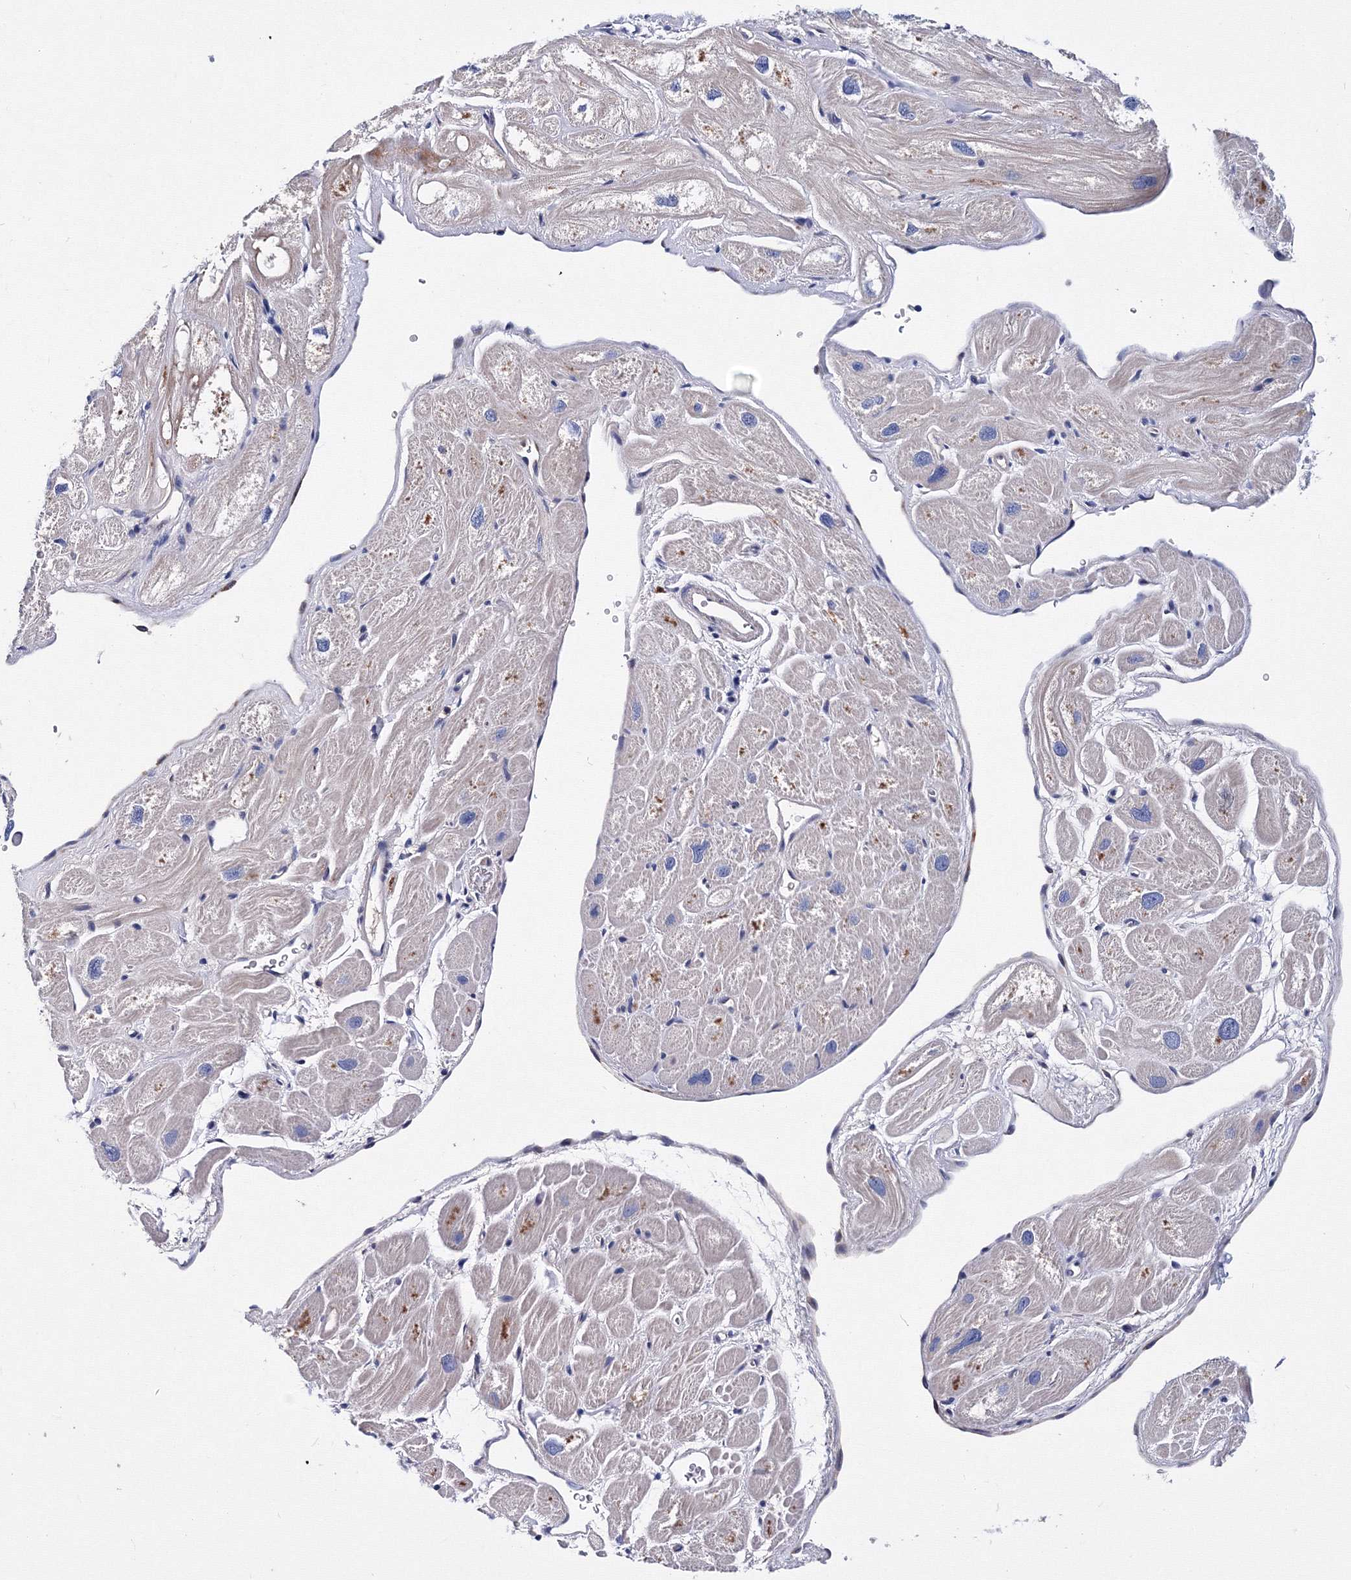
{"staining": {"intensity": "weak", "quantity": "<25%", "location": "cytoplasmic/membranous"}, "tissue": "heart muscle", "cell_type": "Cardiomyocytes", "image_type": "normal", "snomed": [{"axis": "morphology", "description": "Normal tissue, NOS"}, {"axis": "topography", "description": "Heart"}], "caption": "This photomicrograph is of unremarkable heart muscle stained with IHC to label a protein in brown with the nuclei are counter-stained blue. There is no expression in cardiomyocytes.", "gene": "TRPM2", "patient": {"sex": "male", "age": 49}}